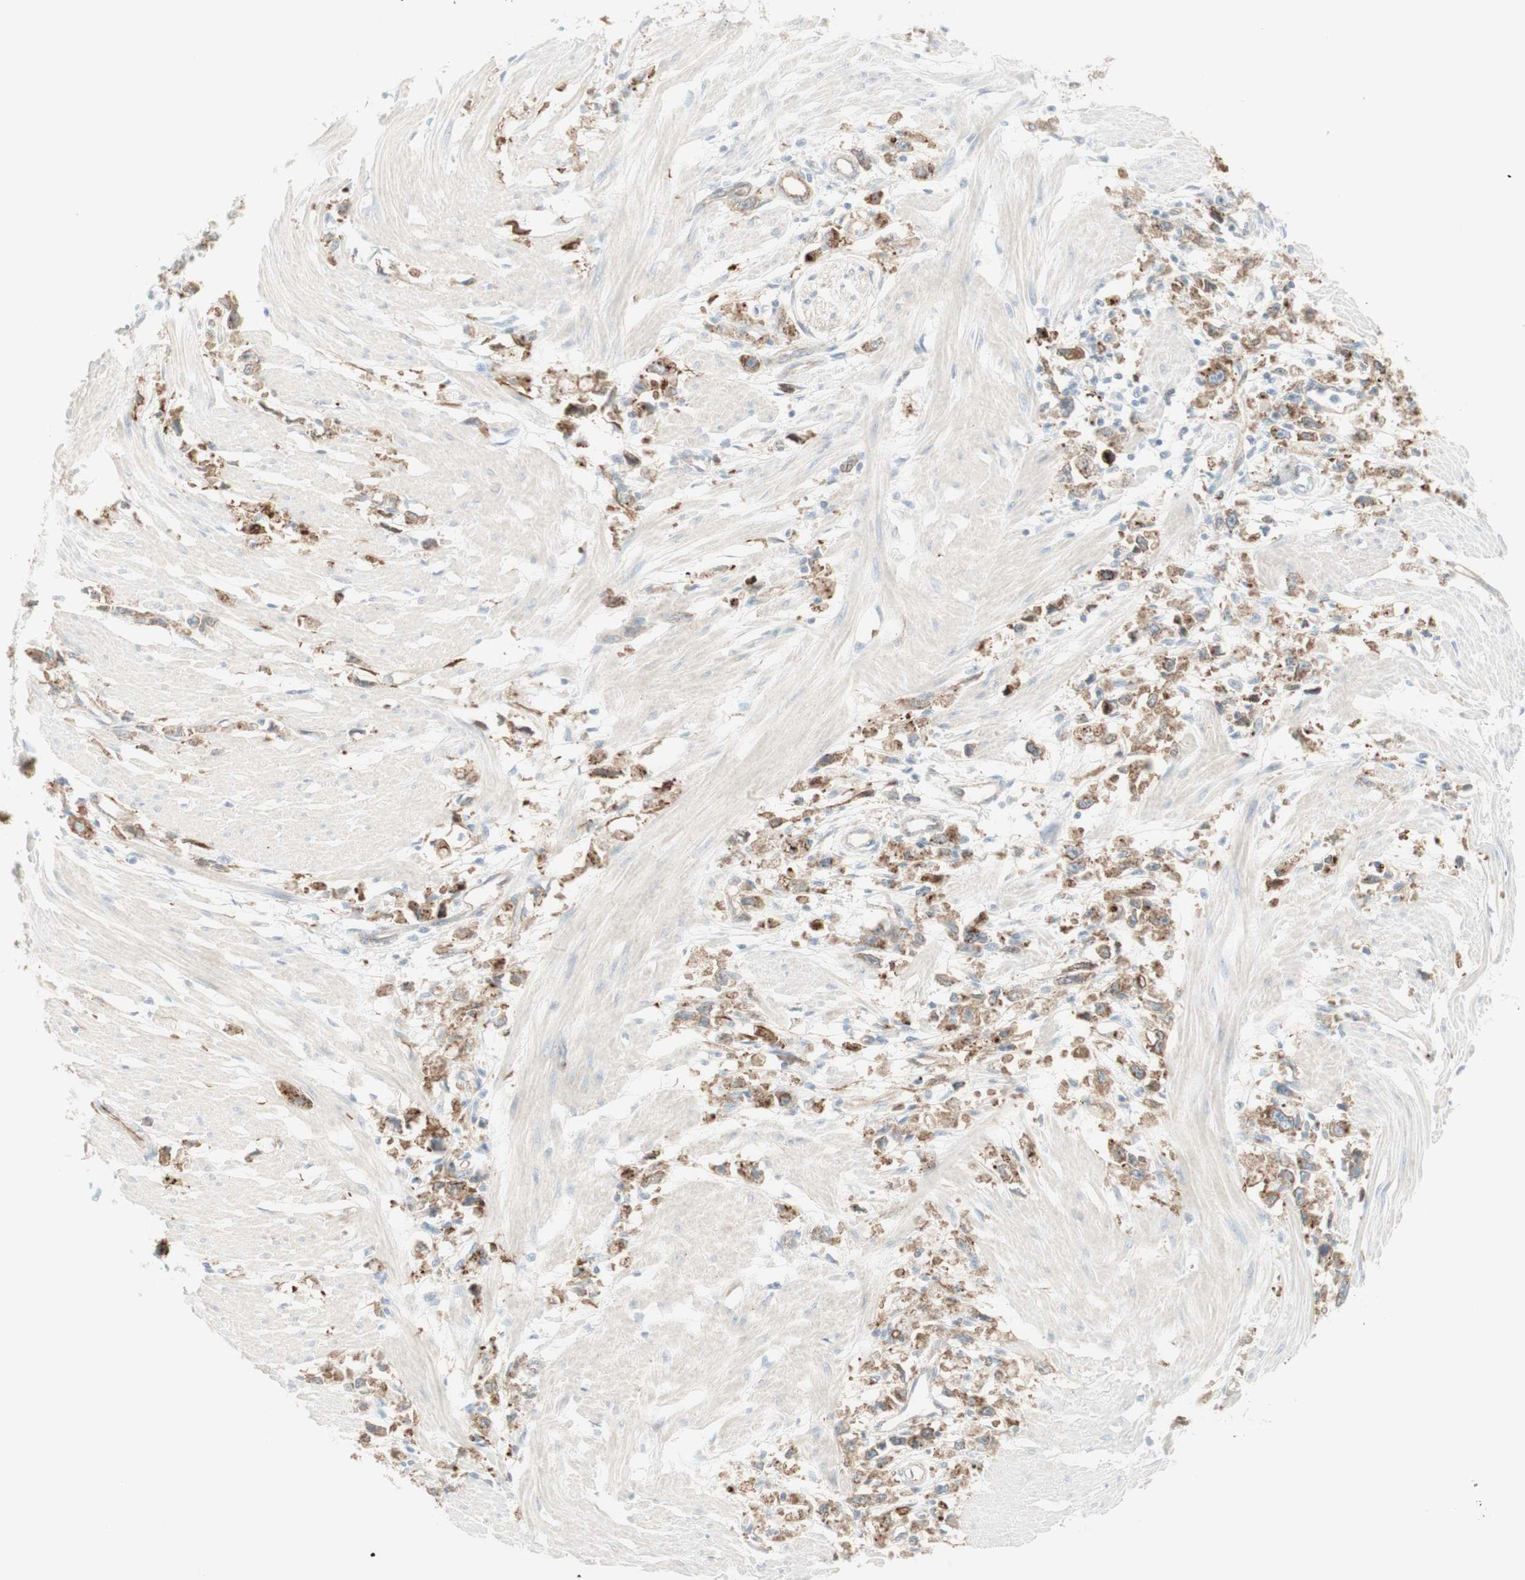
{"staining": {"intensity": "moderate", "quantity": "25%-75%", "location": "cytoplasmic/membranous"}, "tissue": "stomach cancer", "cell_type": "Tumor cells", "image_type": "cancer", "snomed": [{"axis": "morphology", "description": "Adenocarcinoma, NOS"}, {"axis": "topography", "description": "Stomach"}], "caption": "Immunohistochemistry histopathology image of stomach adenocarcinoma stained for a protein (brown), which shows medium levels of moderate cytoplasmic/membranous expression in approximately 25%-75% of tumor cells.", "gene": "MYO6", "patient": {"sex": "female", "age": 59}}